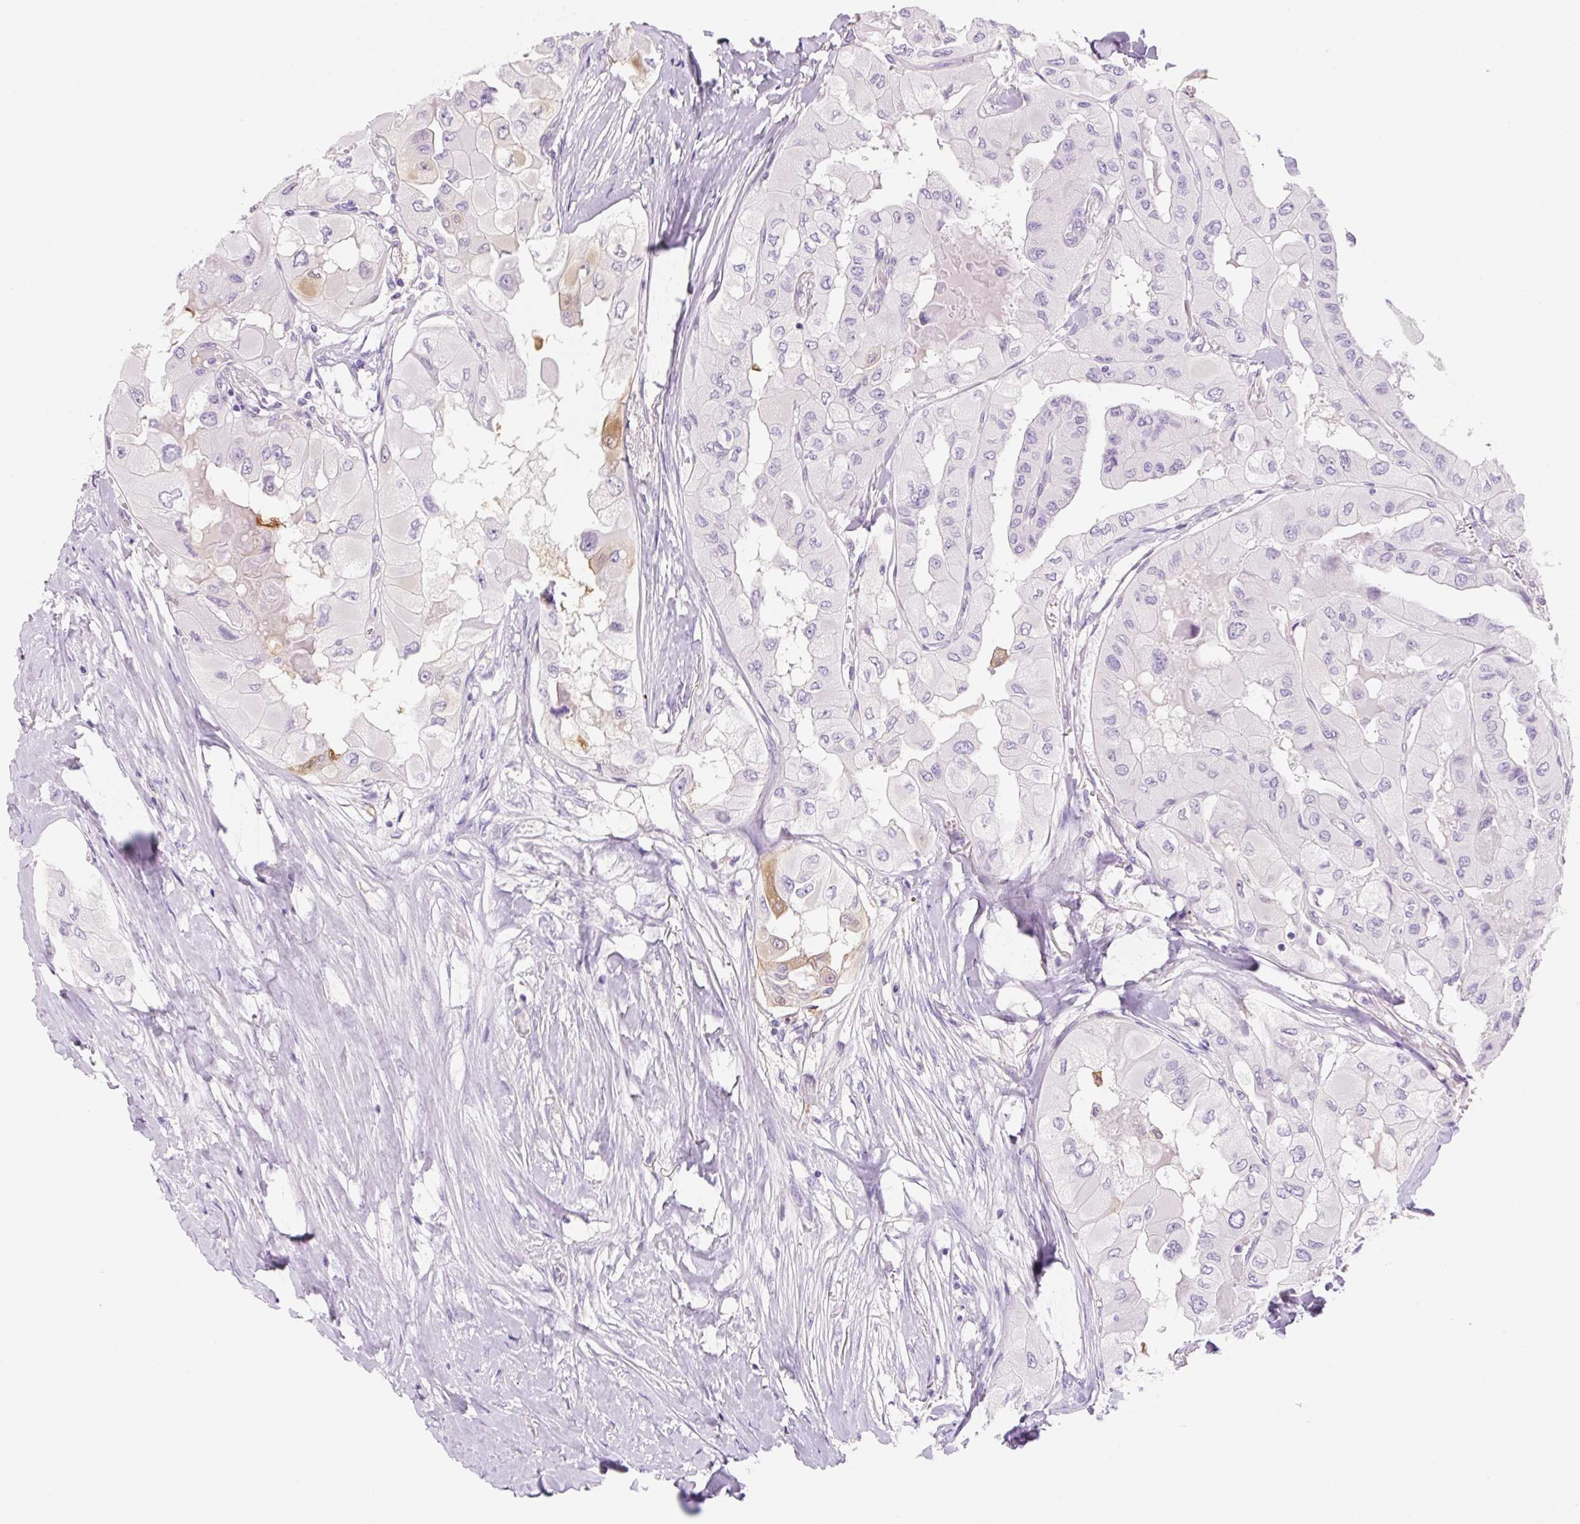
{"staining": {"intensity": "moderate", "quantity": "<25%", "location": "cytoplasmic/membranous"}, "tissue": "thyroid cancer", "cell_type": "Tumor cells", "image_type": "cancer", "snomed": [{"axis": "morphology", "description": "Normal tissue, NOS"}, {"axis": "morphology", "description": "Papillary adenocarcinoma, NOS"}, {"axis": "topography", "description": "Thyroid gland"}], "caption": "This image demonstrates IHC staining of human papillary adenocarcinoma (thyroid), with low moderate cytoplasmic/membranous expression in approximately <25% of tumor cells.", "gene": "FABP5", "patient": {"sex": "female", "age": 59}}